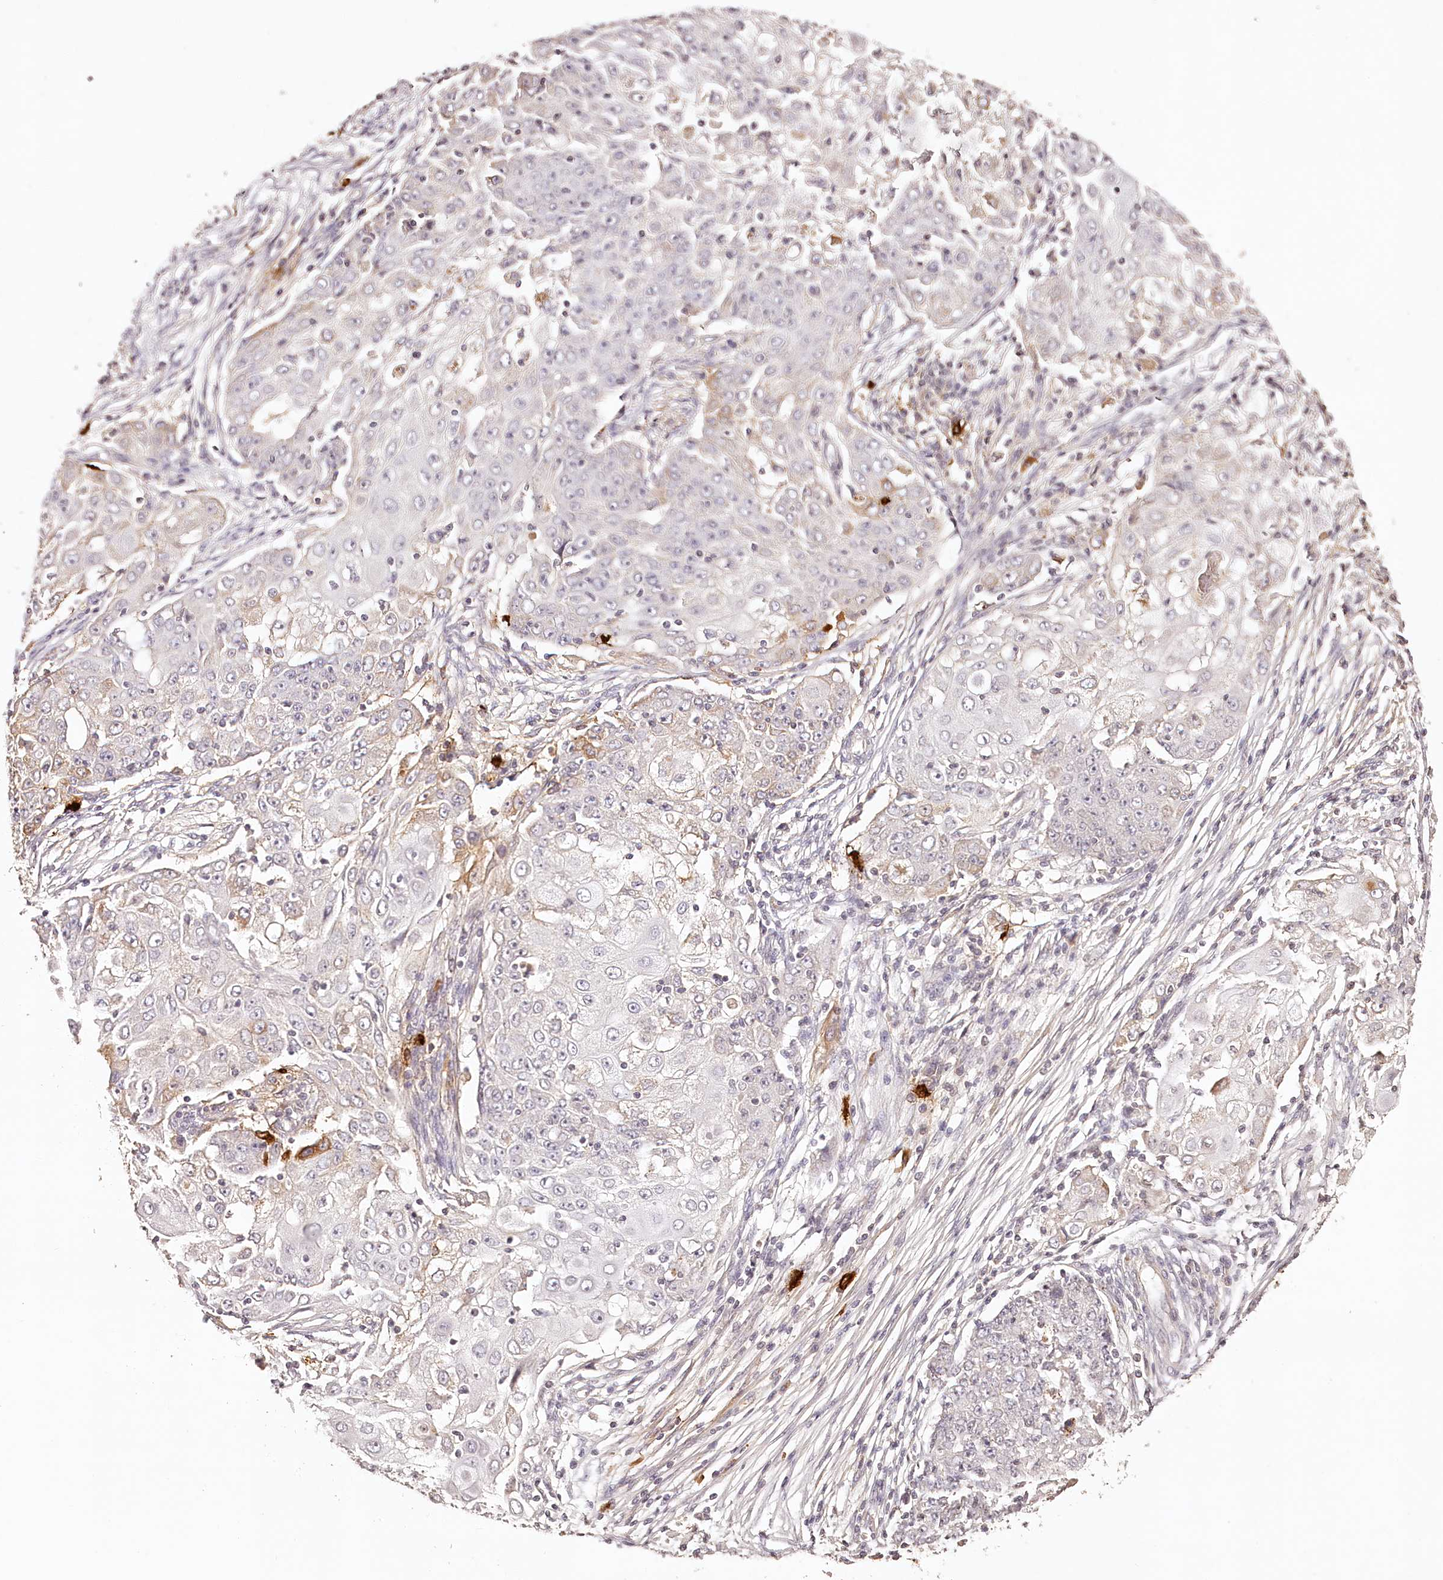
{"staining": {"intensity": "negative", "quantity": "none", "location": "none"}, "tissue": "ovarian cancer", "cell_type": "Tumor cells", "image_type": "cancer", "snomed": [{"axis": "morphology", "description": "Carcinoma, endometroid"}, {"axis": "topography", "description": "Ovary"}], "caption": "Image shows no significant protein expression in tumor cells of endometroid carcinoma (ovarian). (Brightfield microscopy of DAB IHC at high magnification).", "gene": "SYNGR1", "patient": {"sex": "female", "age": 42}}